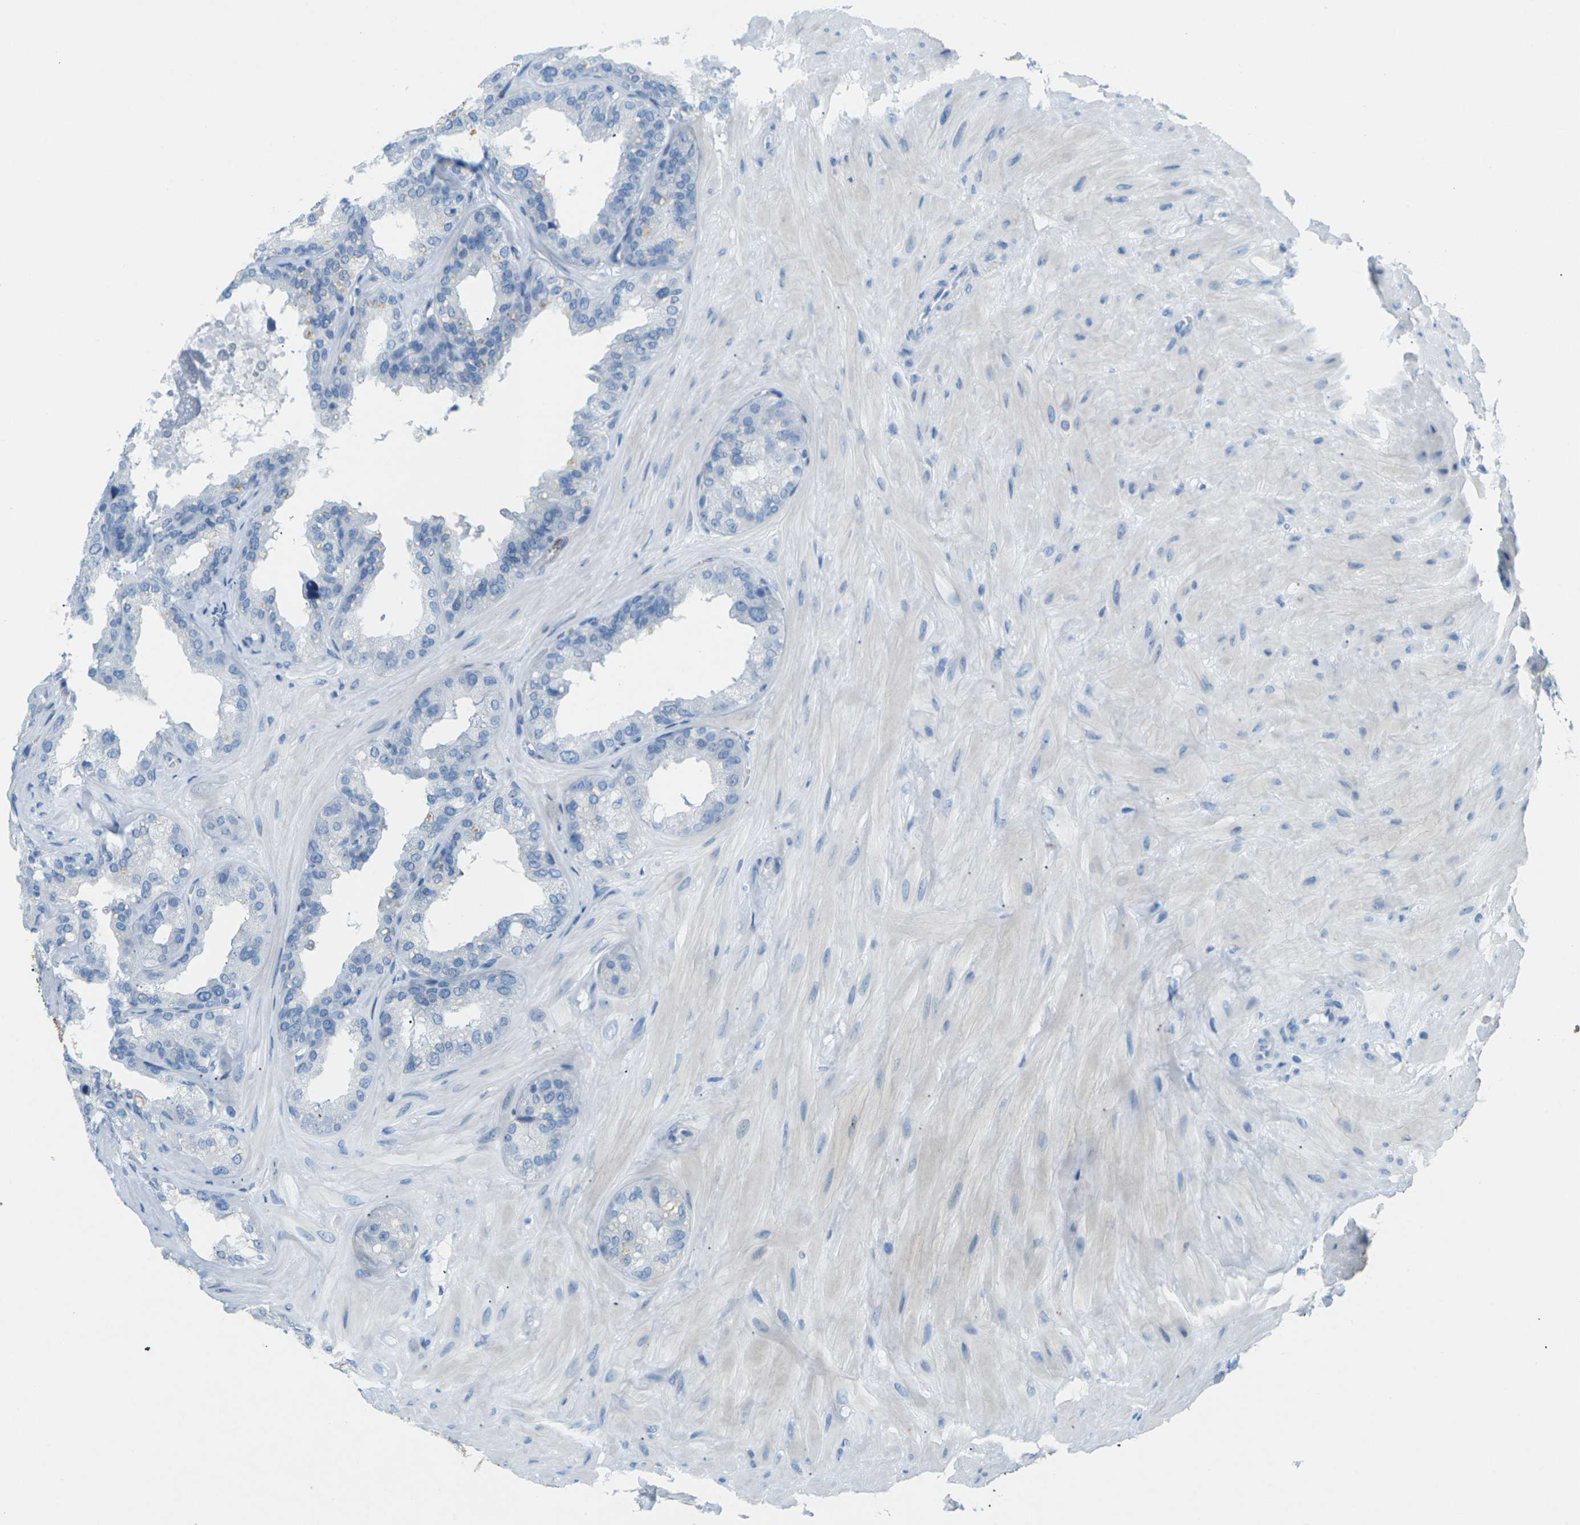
{"staining": {"intensity": "negative", "quantity": "none", "location": "none"}, "tissue": "seminal vesicle", "cell_type": "Glandular cells", "image_type": "normal", "snomed": [{"axis": "morphology", "description": "Normal tissue, NOS"}, {"axis": "topography", "description": "Prostate"}, {"axis": "topography", "description": "Seminal veicle"}], "caption": "There is no significant expression in glandular cells of seminal vesicle.", "gene": "CDH16", "patient": {"sex": "male", "age": 51}}